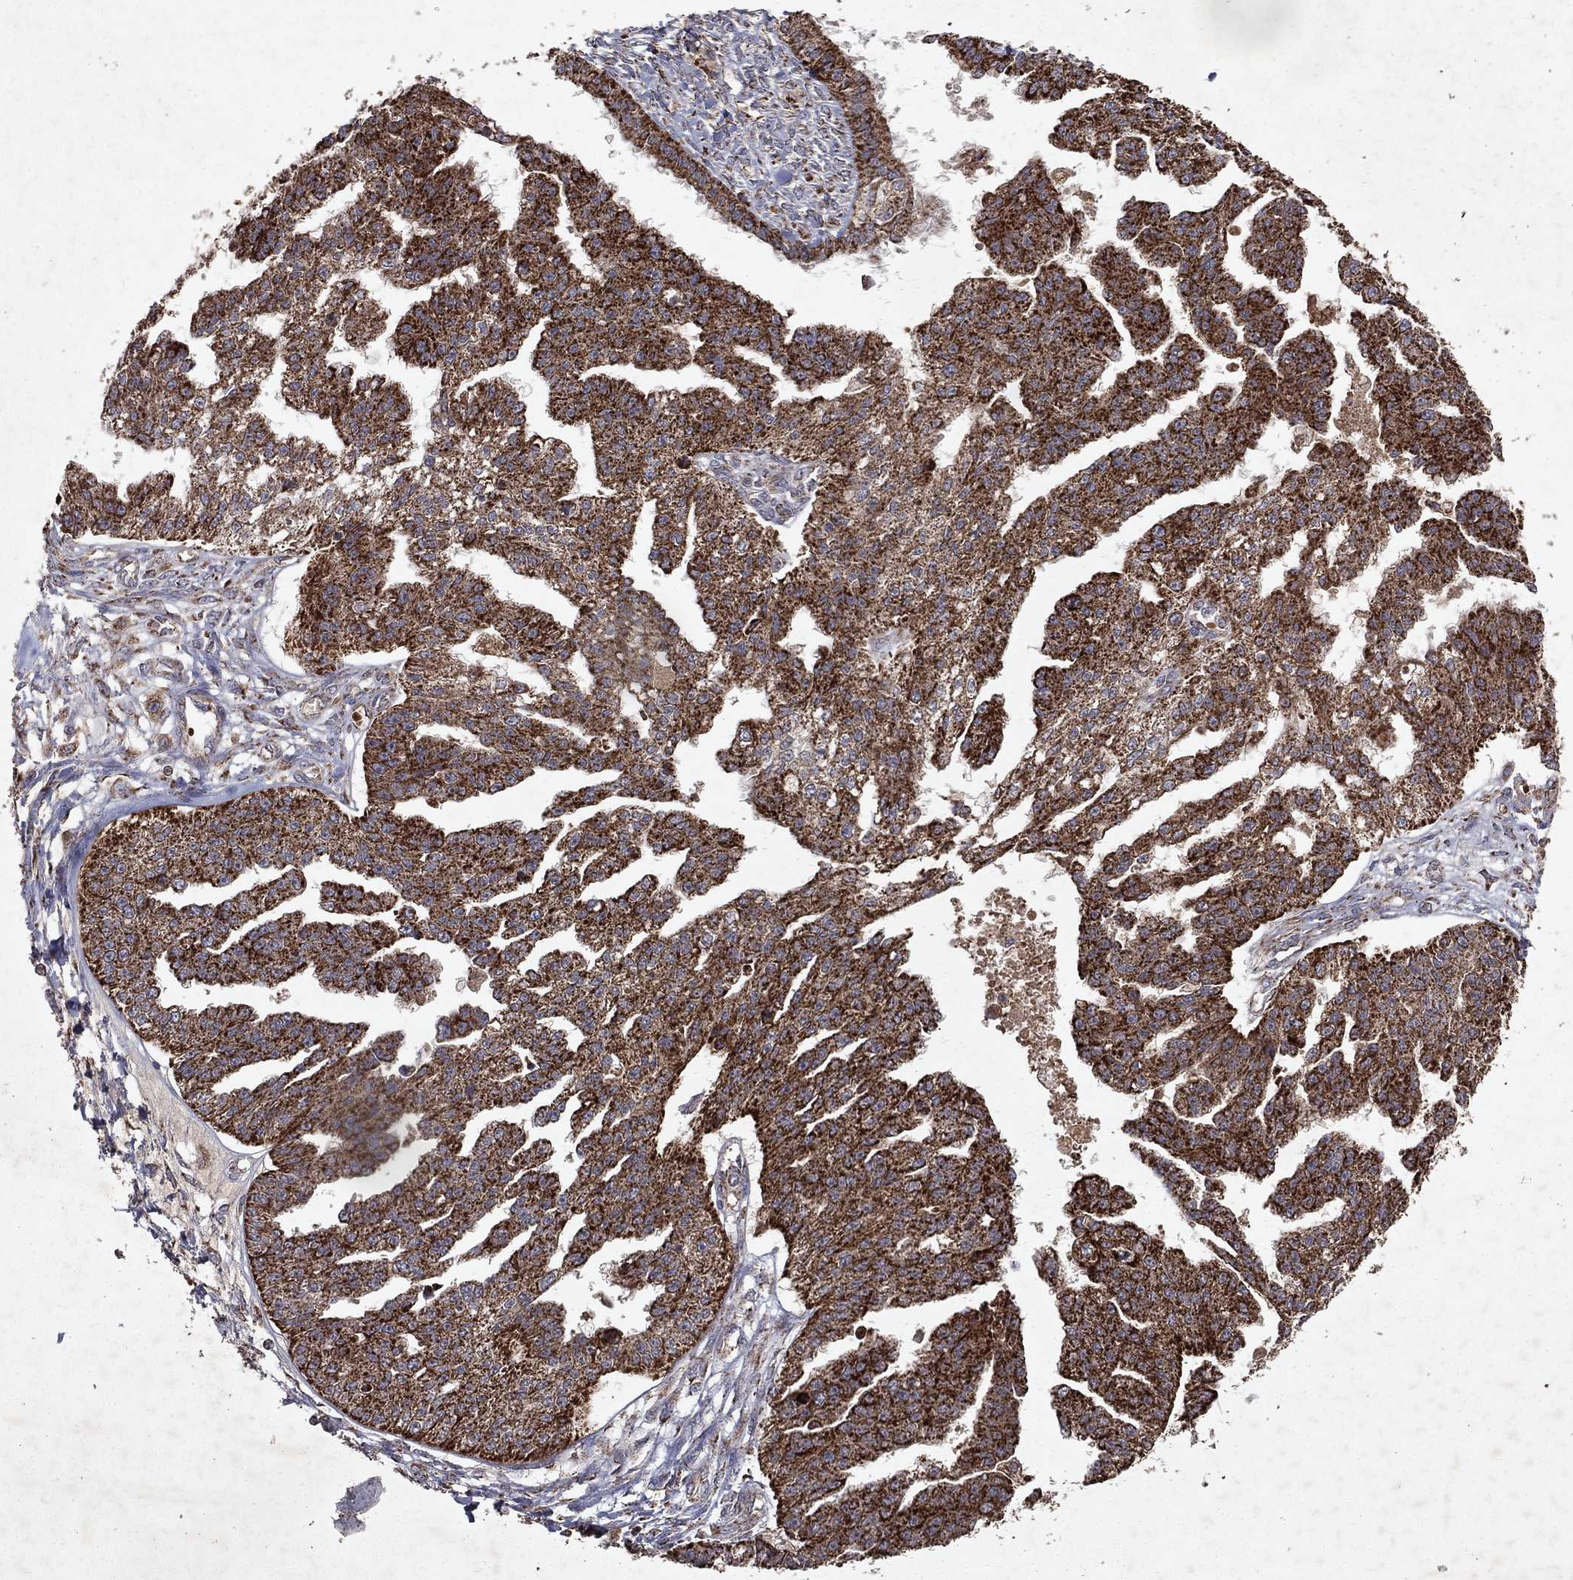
{"staining": {"intensity": "strong", "quantity": ">75%", "location": "cytoplasmic/membranous"}, "tissue": "ovarian cancer", "cell_type": "Tumor cells", "image_type": "cancer", "snomed": [{"axis": "morphology", "description": "Cystadenocarcinoma, serous, NOS"}, {"axis": "topography", "description": "Ovary"}], "caption": "DAB immunohistochemical staining of human ovarian serous cystadenocarcinoma exhibits strong cytoplasmic/membranous protein expression in approximately >75% of tumor cells.", "gene": "PYROXD2", "patient": {"sex": "female", "age": 58}}